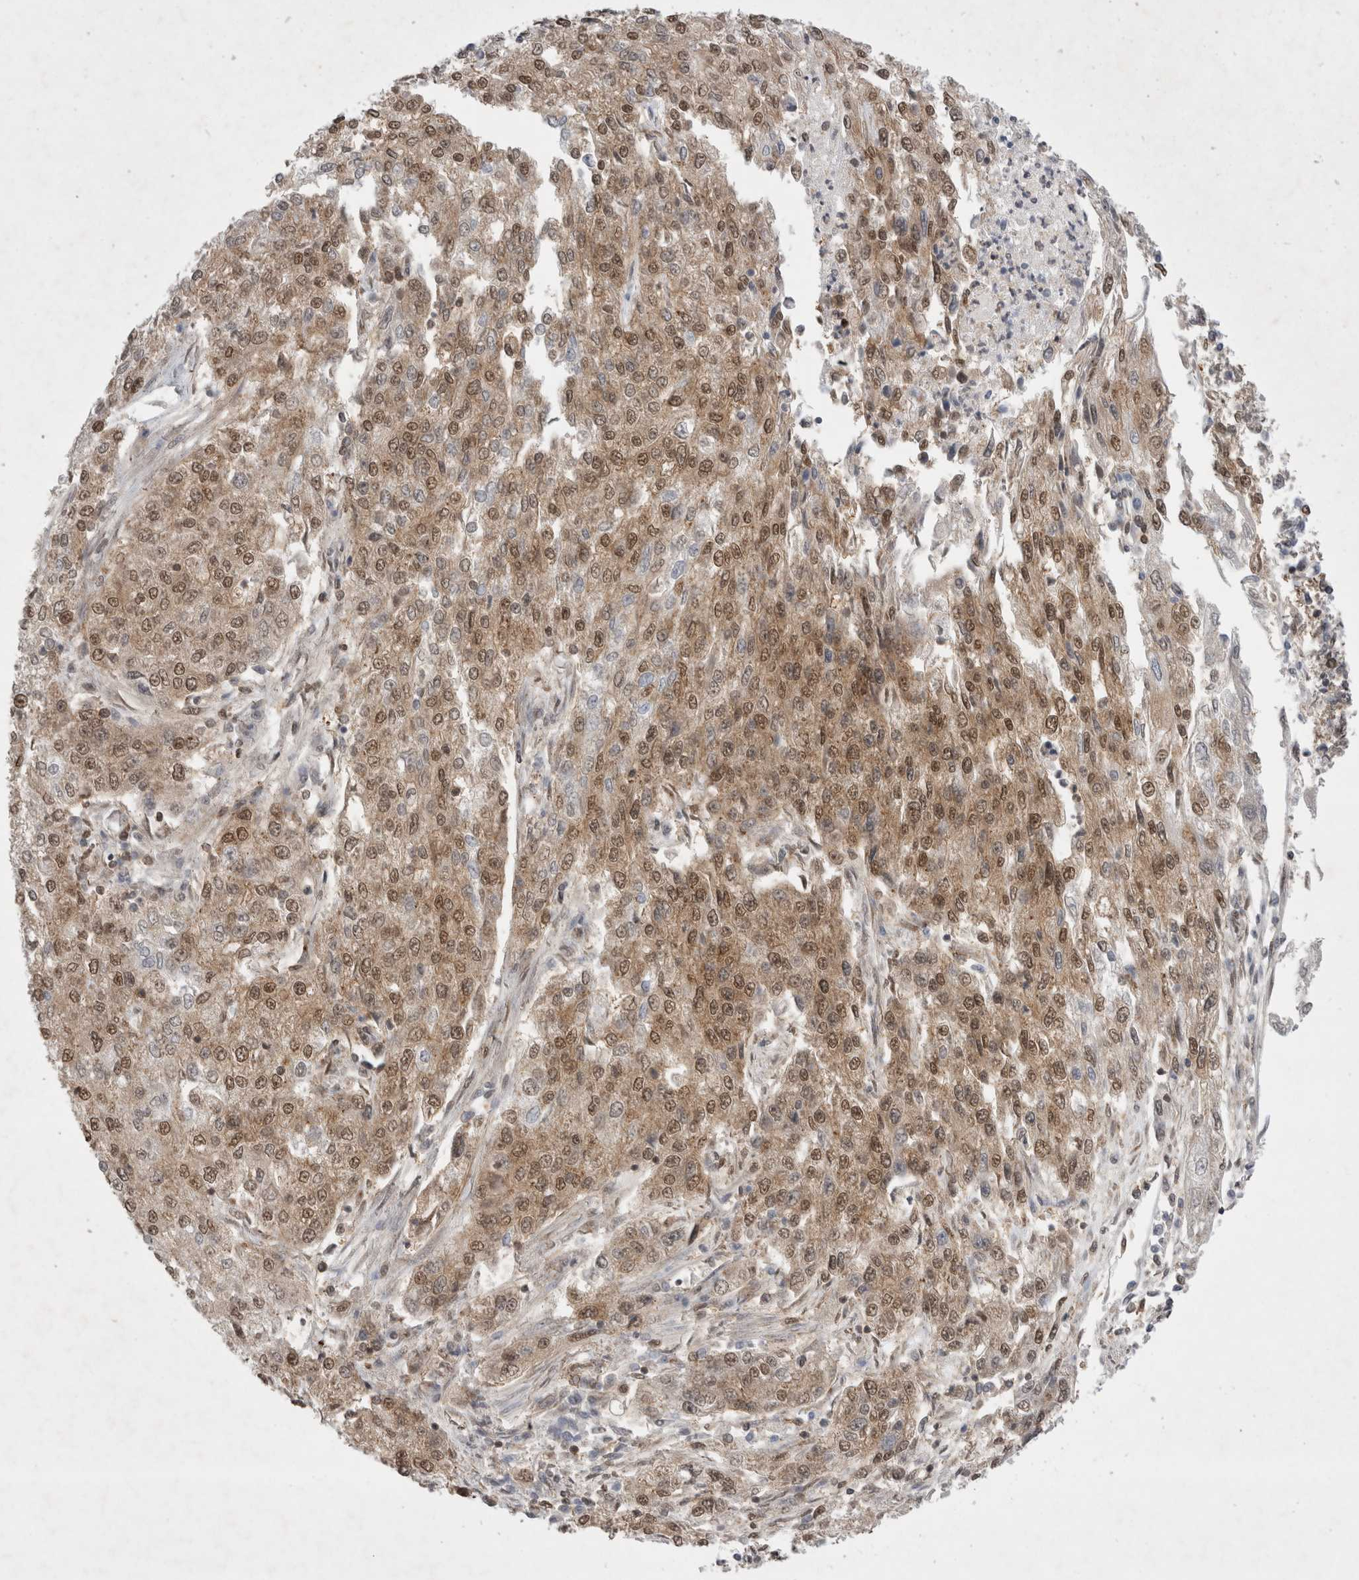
{"staining": {"intensity": "moderate", "quantity": ">75%", "location": "nuclear"}, "tissue": "endometrial cancer", "cell_type": "Tumor cells", "image_type": "cancer", "snomed": [{"axis": "morphology", "description": "Adenocarcinoma, NOS"}, {"axis": "topography", "description": "Endometrium"}], "caption": "This photomicrograph shows endometrial adenocarcinoma stained with IHC to label a protein in brown. The nuclear of tumor cells show moderate positivity for the protein. Nuclei are counter-stained blue.", "gene": "WIPF2", "patient": {"sex": "female", "age": 49}}